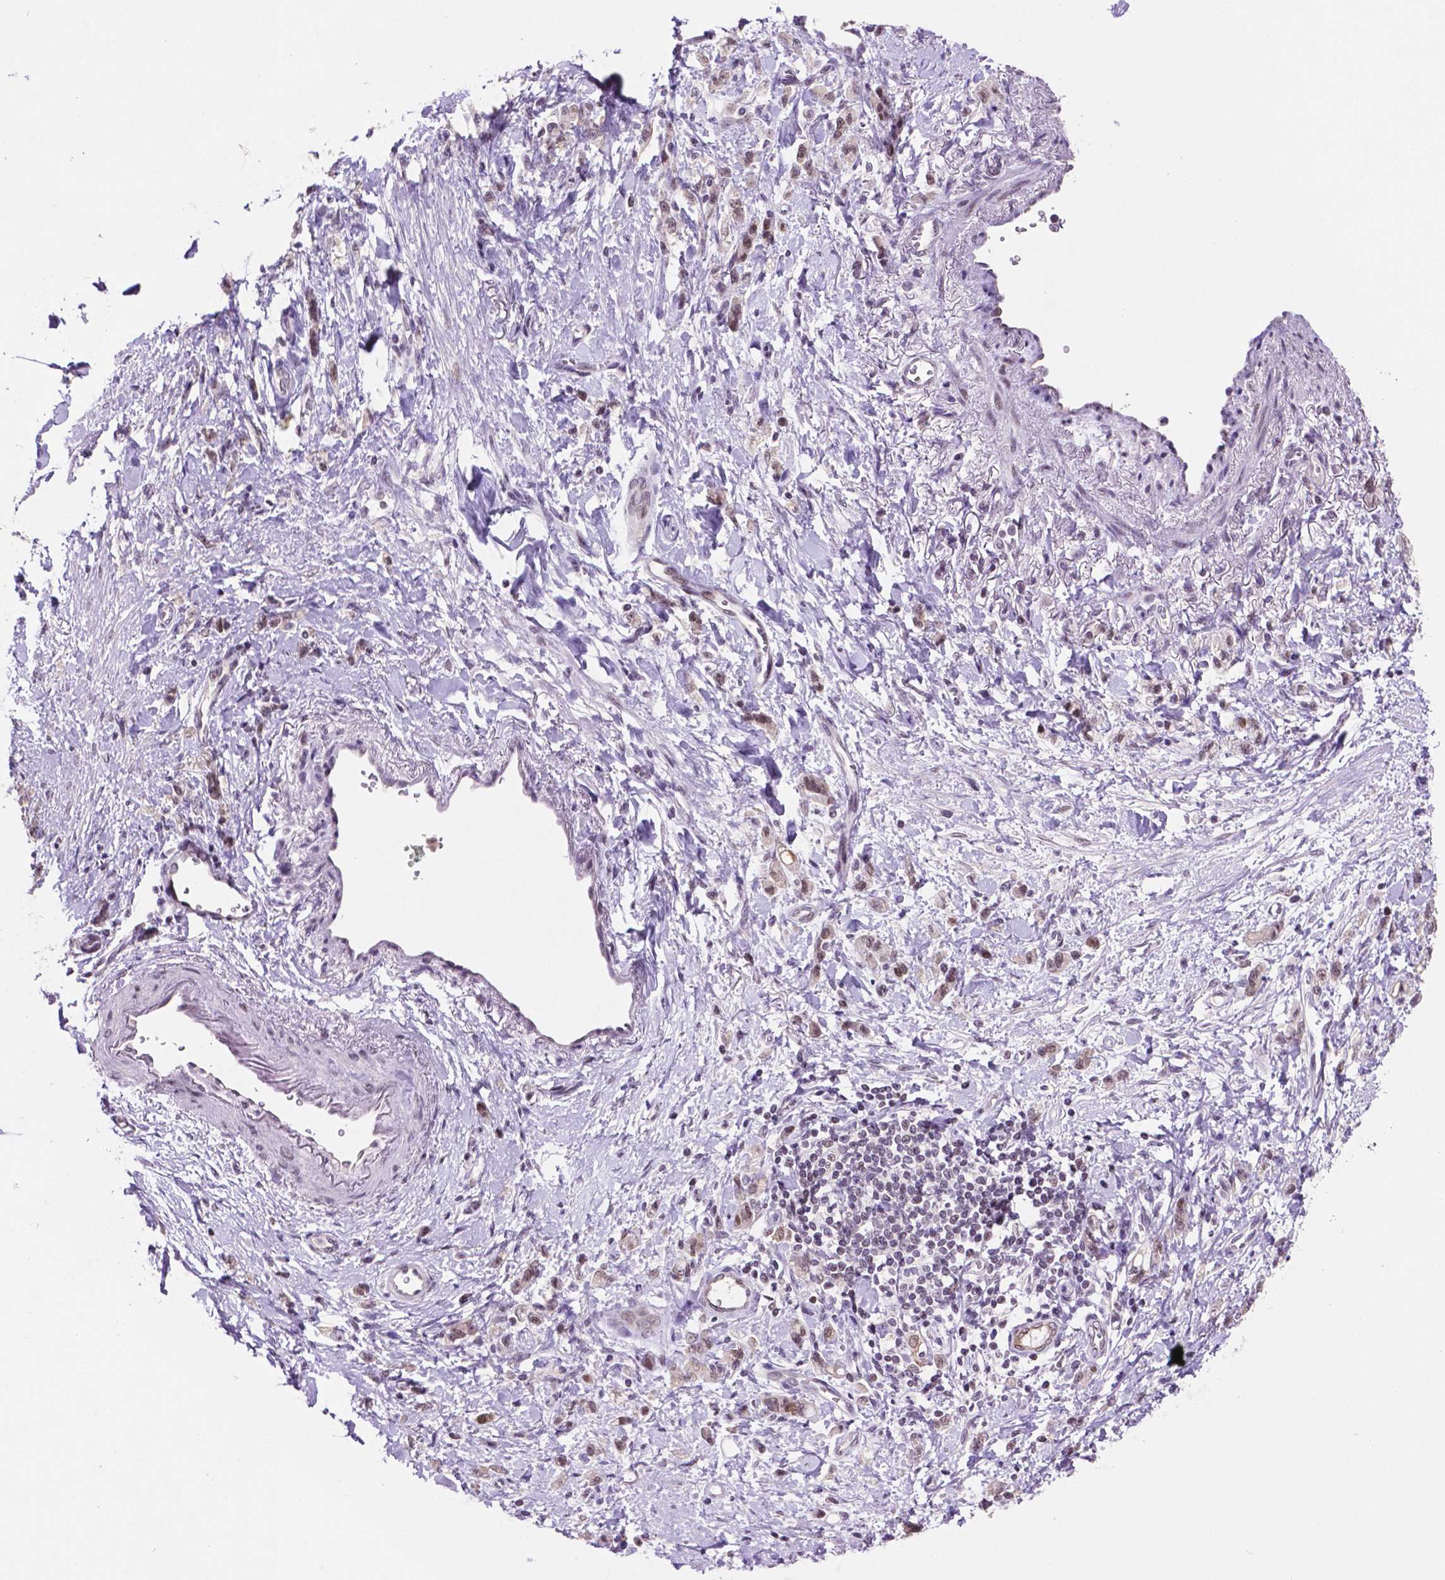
{"staining": {"intensity": "moderate", "quantity": ">75%", "location": "nuclear"}, "tissue": "stomach cancer", "cell_type": "Tumor cells", "image_type": "cancer", "snomed": [{"axis": "morphology", "description": "Adenocarcinoma, NOS"}, {"axis": "topography", "description": "Stomach"}], "caption": "Immunohistochemical staining of human adenocarcinoma (stomach) displays moderate nuclear protein positivity in about >75% of tumor cells.", "gene": "NCOR1", "patient": {"sex": "male", "age": 77}}